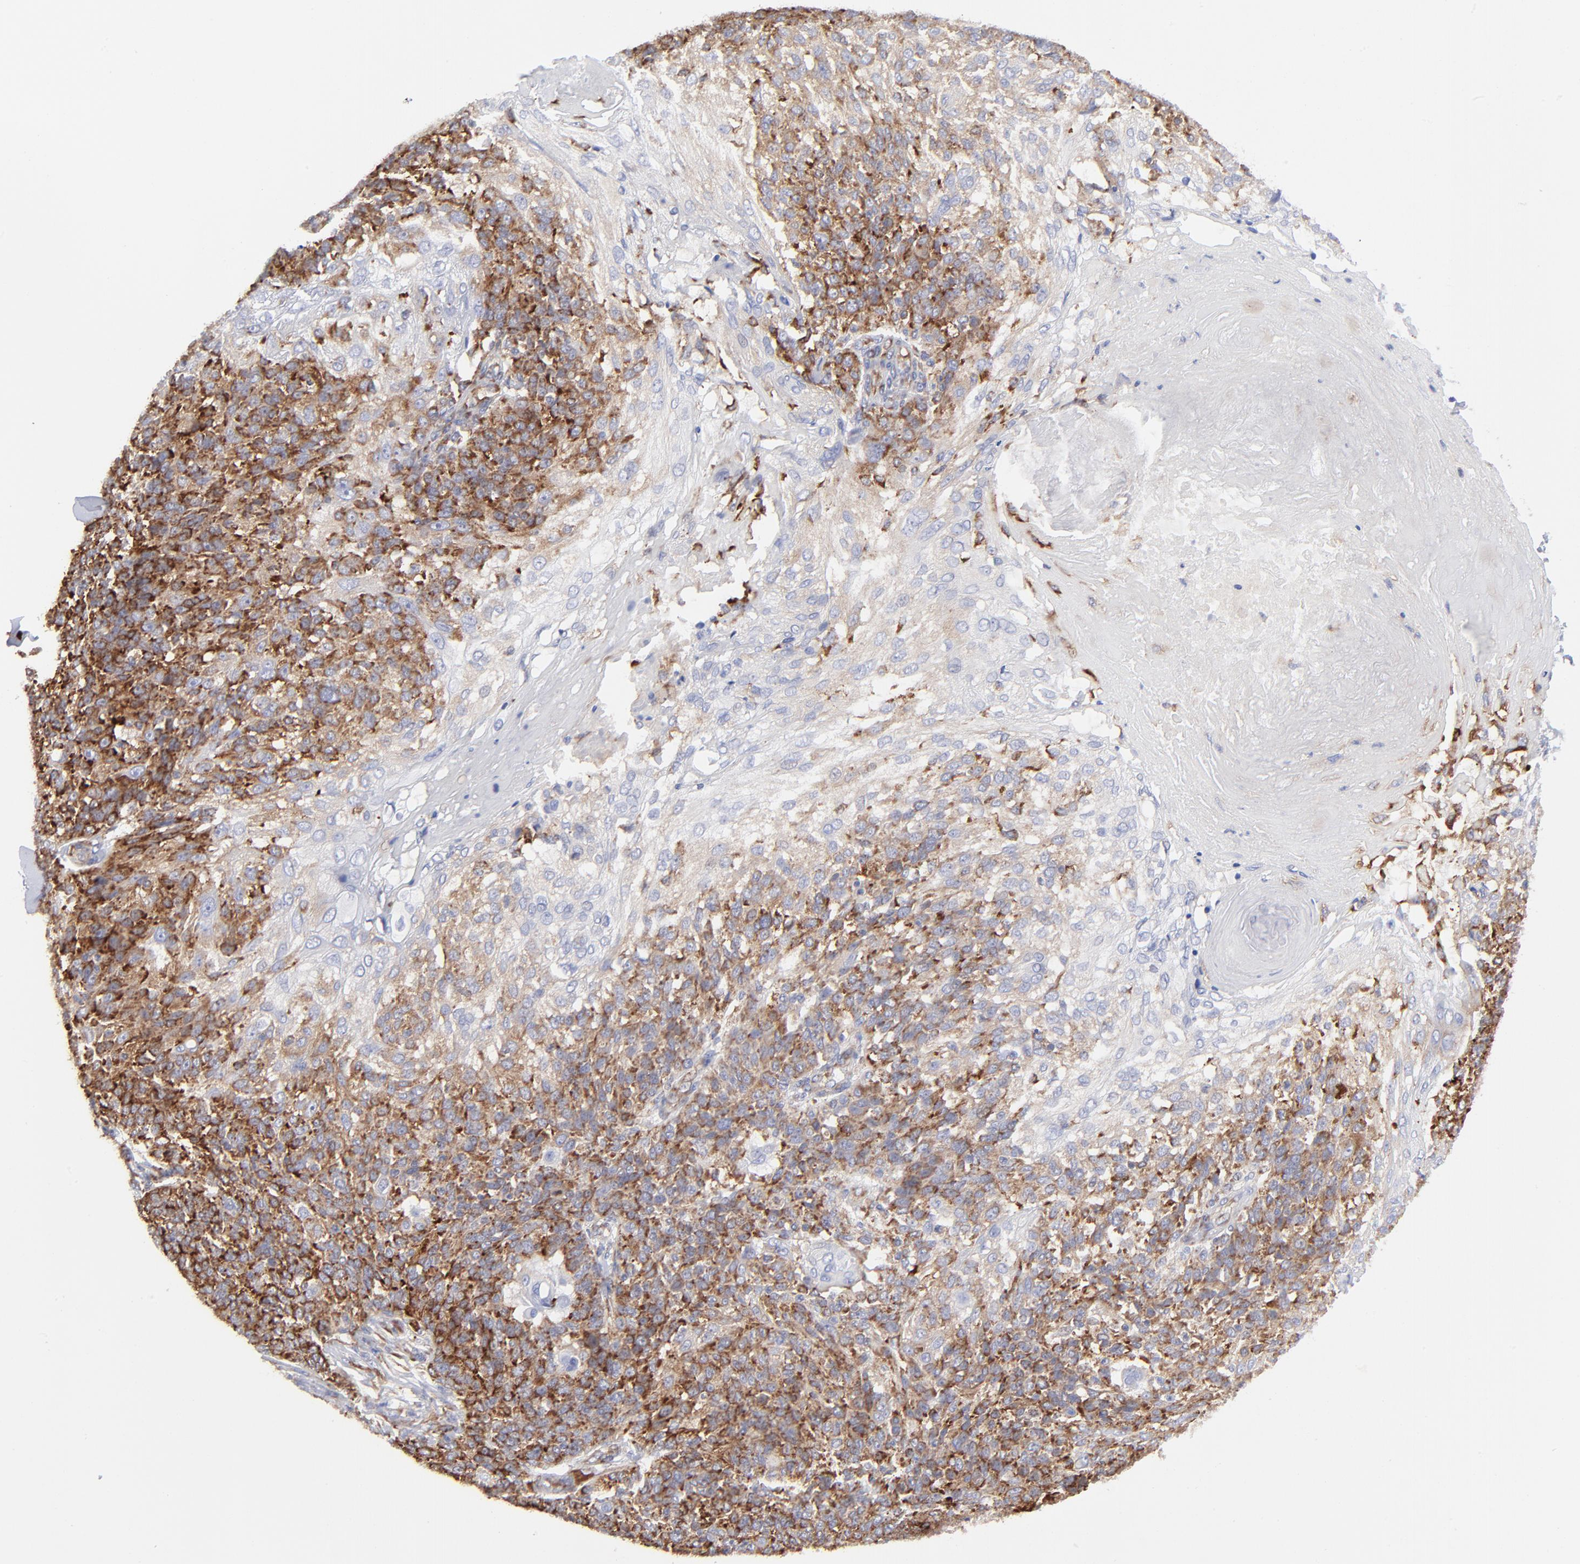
{"staining": {"intensity": "strong", "quantity": ">75%", "location": "cytoplasmic/membranous"}, "tissue": "skin cancer", "cell_type": "Tumor cells", "image_type": "cancer", "snomed": [{"axis": "morphology", "description": "Normal tissue, NOS"}, {"axis": "morphology", "description": "Squamous cell carcinoma, NOS"}, {"axis": "topography", "description": "Skin"}], "caption": "The immunohistochemical stain labels strong cytoplasmic/membranous positivity in tumor cells of squamous cell carcinoma (skin) tissue.", "gene": "EIF2AK2", "patient": {"sex": "female", "age": 83}}